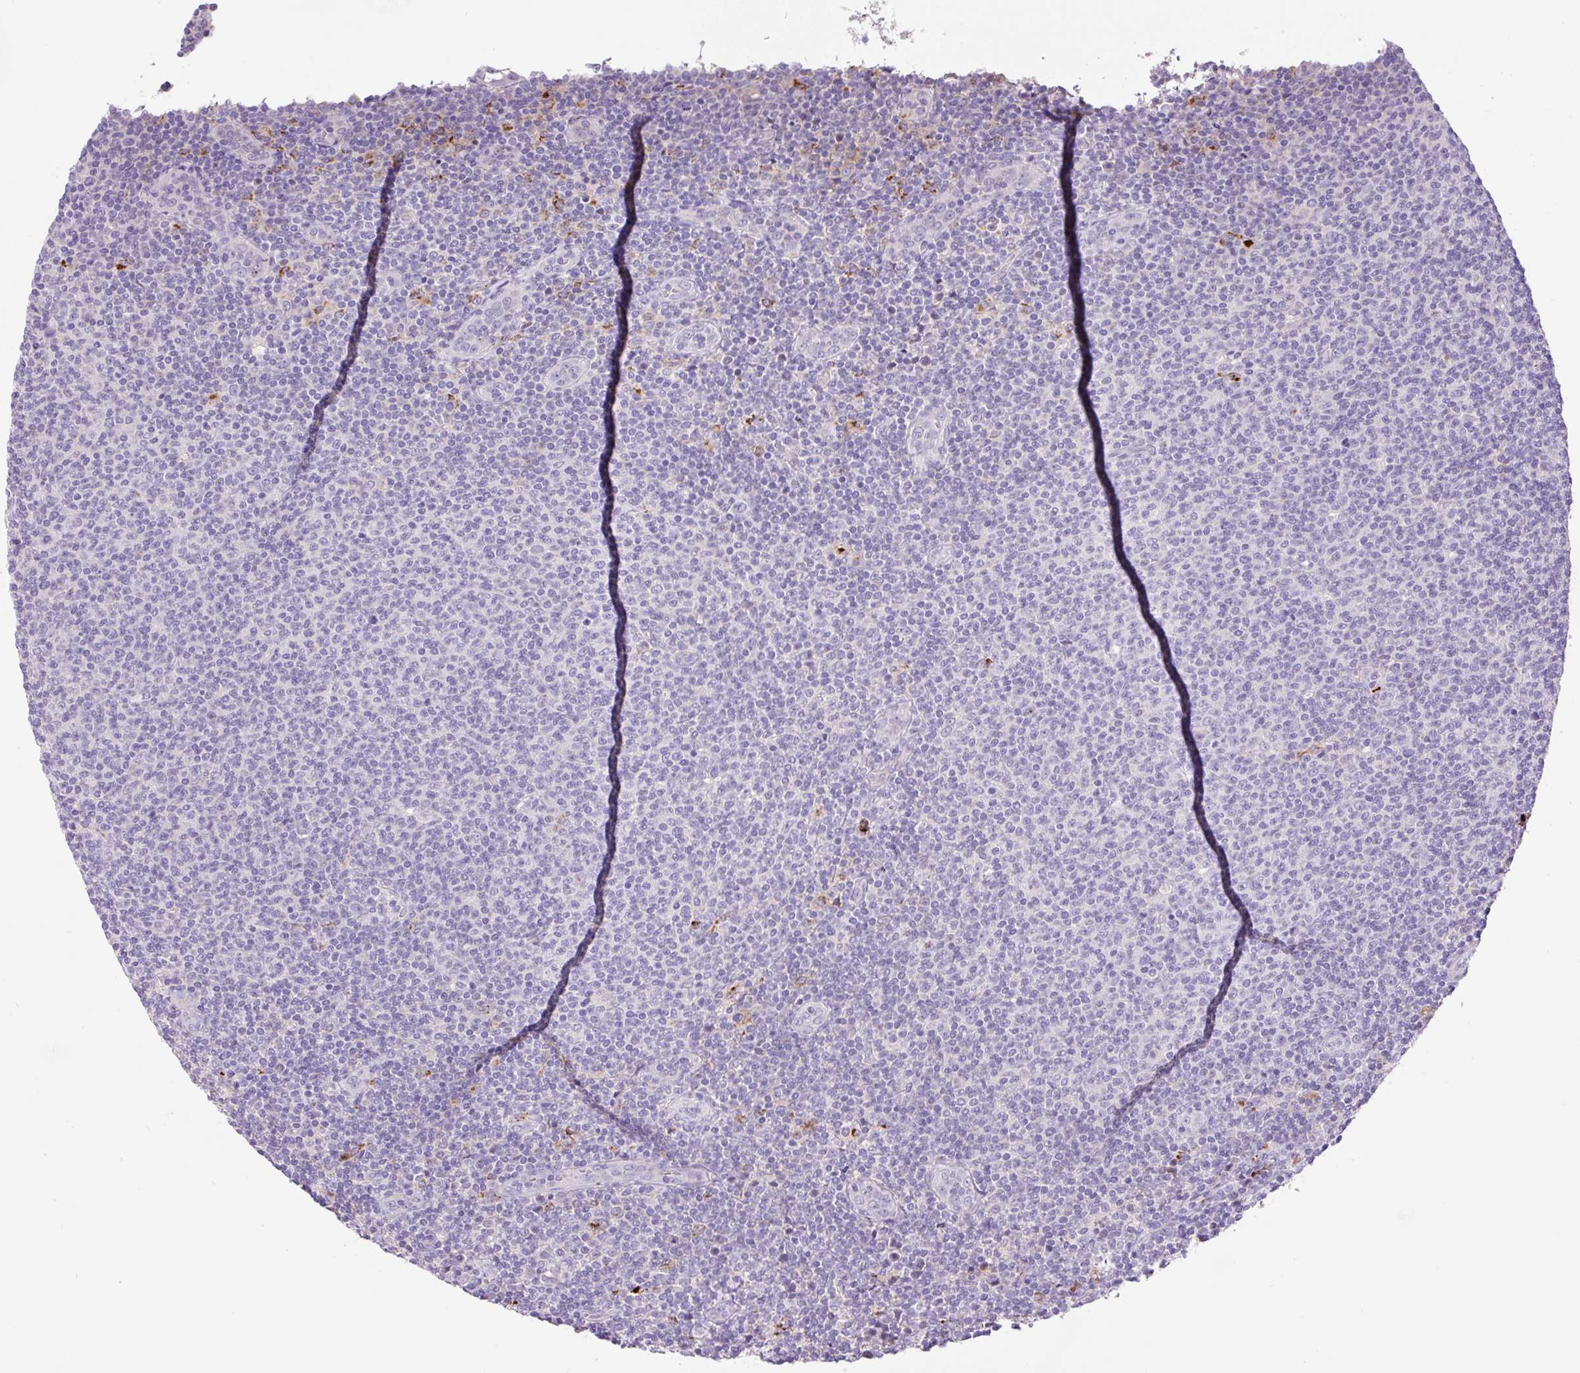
{"staining": {"intensity": "negative", "quantity": "none", "location": "none"}, "tissue": "lymphoma", "cell_type": "Tumor cells", "image_type": "cancer", "snomed": [{"axis": "morphology", "description": "Malignant lymphoma, non-Hodgkin's type, Low grade"}, {"axis": "topography", "description": "Lymph node"}], "caption": "Tumor cells show no significant staining in malignant lymphoma, non-Hodgkin's type (low-grade).", "gene": "TDRD15", "patient": {"sex": "male", "age": 66}}